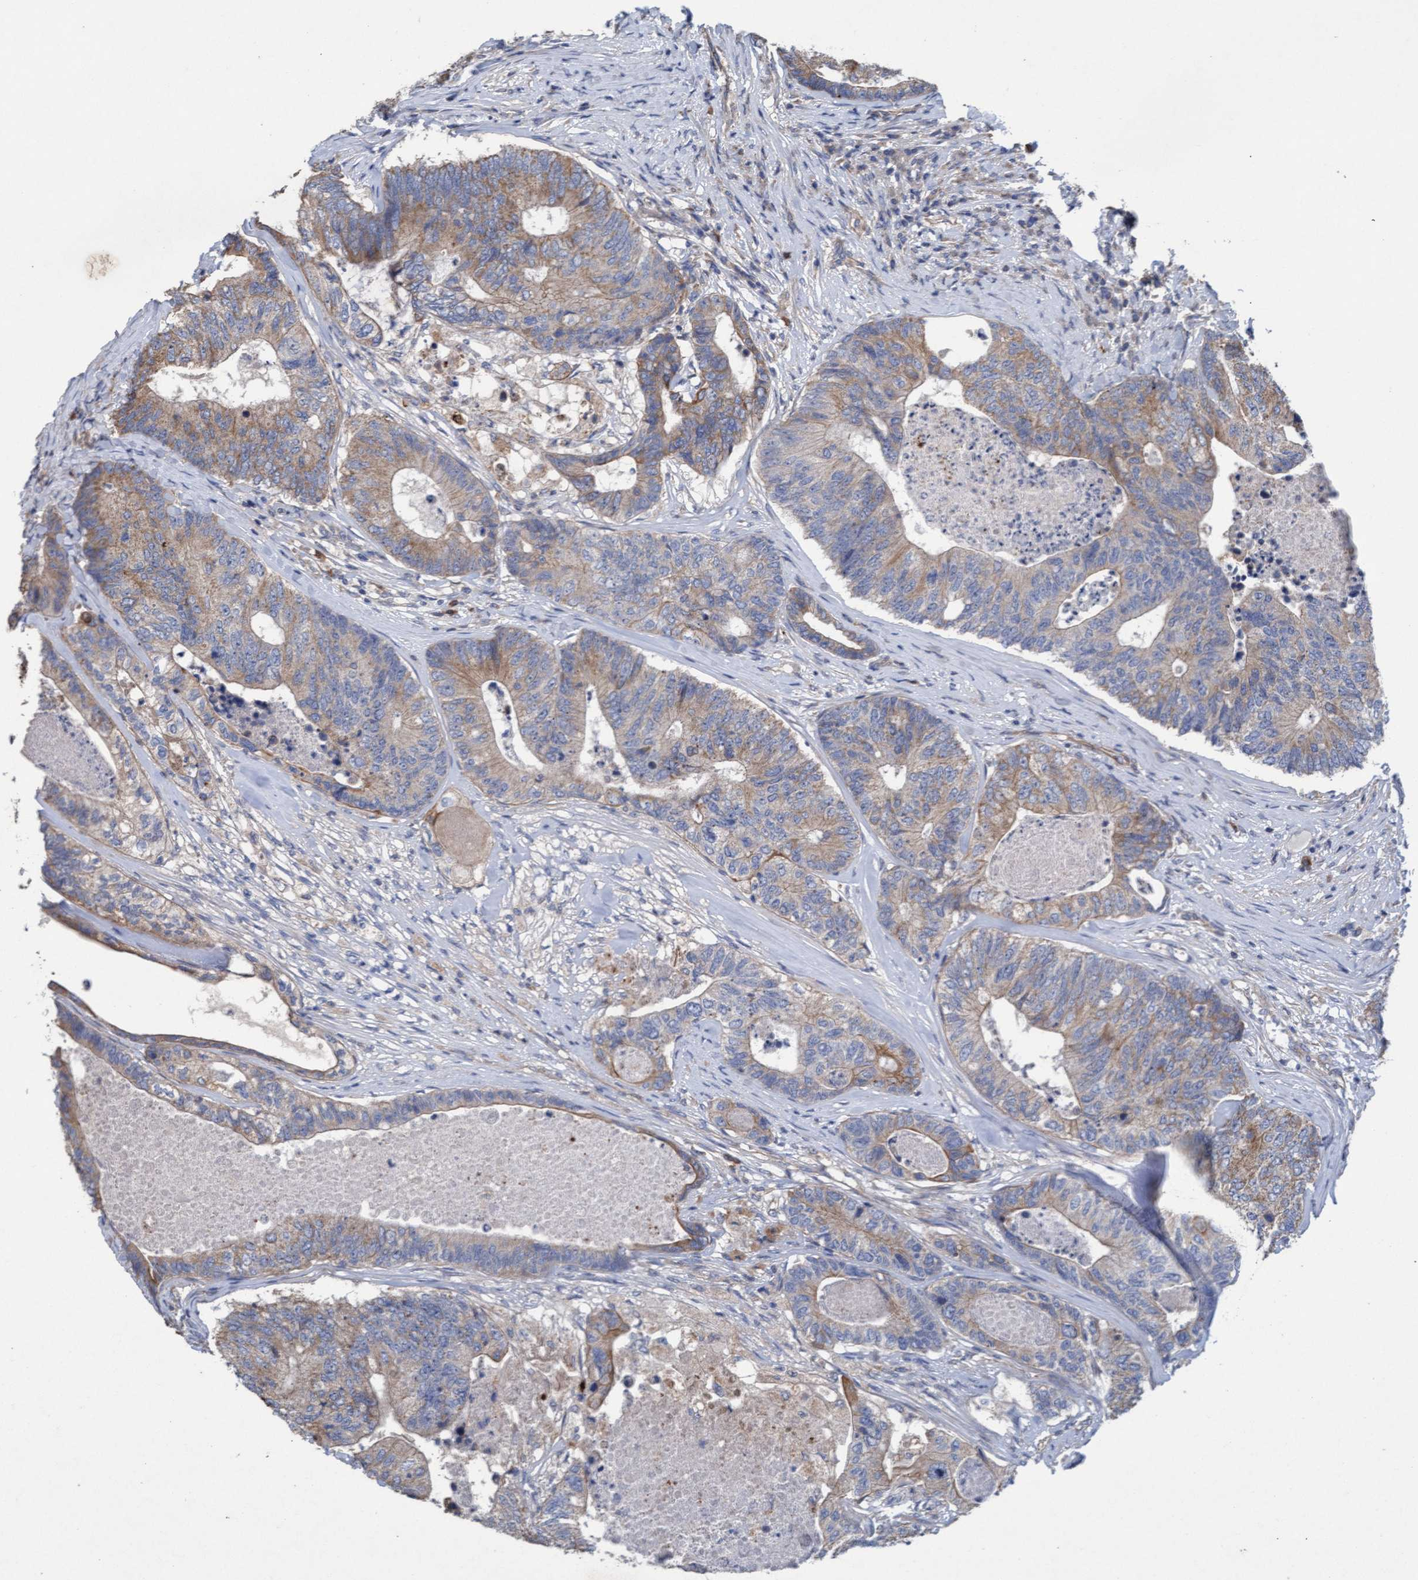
{"staining": {"intensity": "moderate", "quantity": ">75%", "location": "cytoplasmic/membranous"}, "tissue": "colorectal cancer", "cell_type": "Tumor cells", "image_type": "cancer", "snomed": [{"axis": "morphology", "description": "Adenocarcinoma, NOS"}, {"axis": "topography", "description": "Colon"}], "caption": "High-power microscopy captured an immunohistochemistry micrograph of colorectal cancer, revealing moderate cytoplasmic/membranous positivity in approximately >75% of tumor cells.", "gene": "MRPL38", "patient": {"sex": "female", "age": 67}}